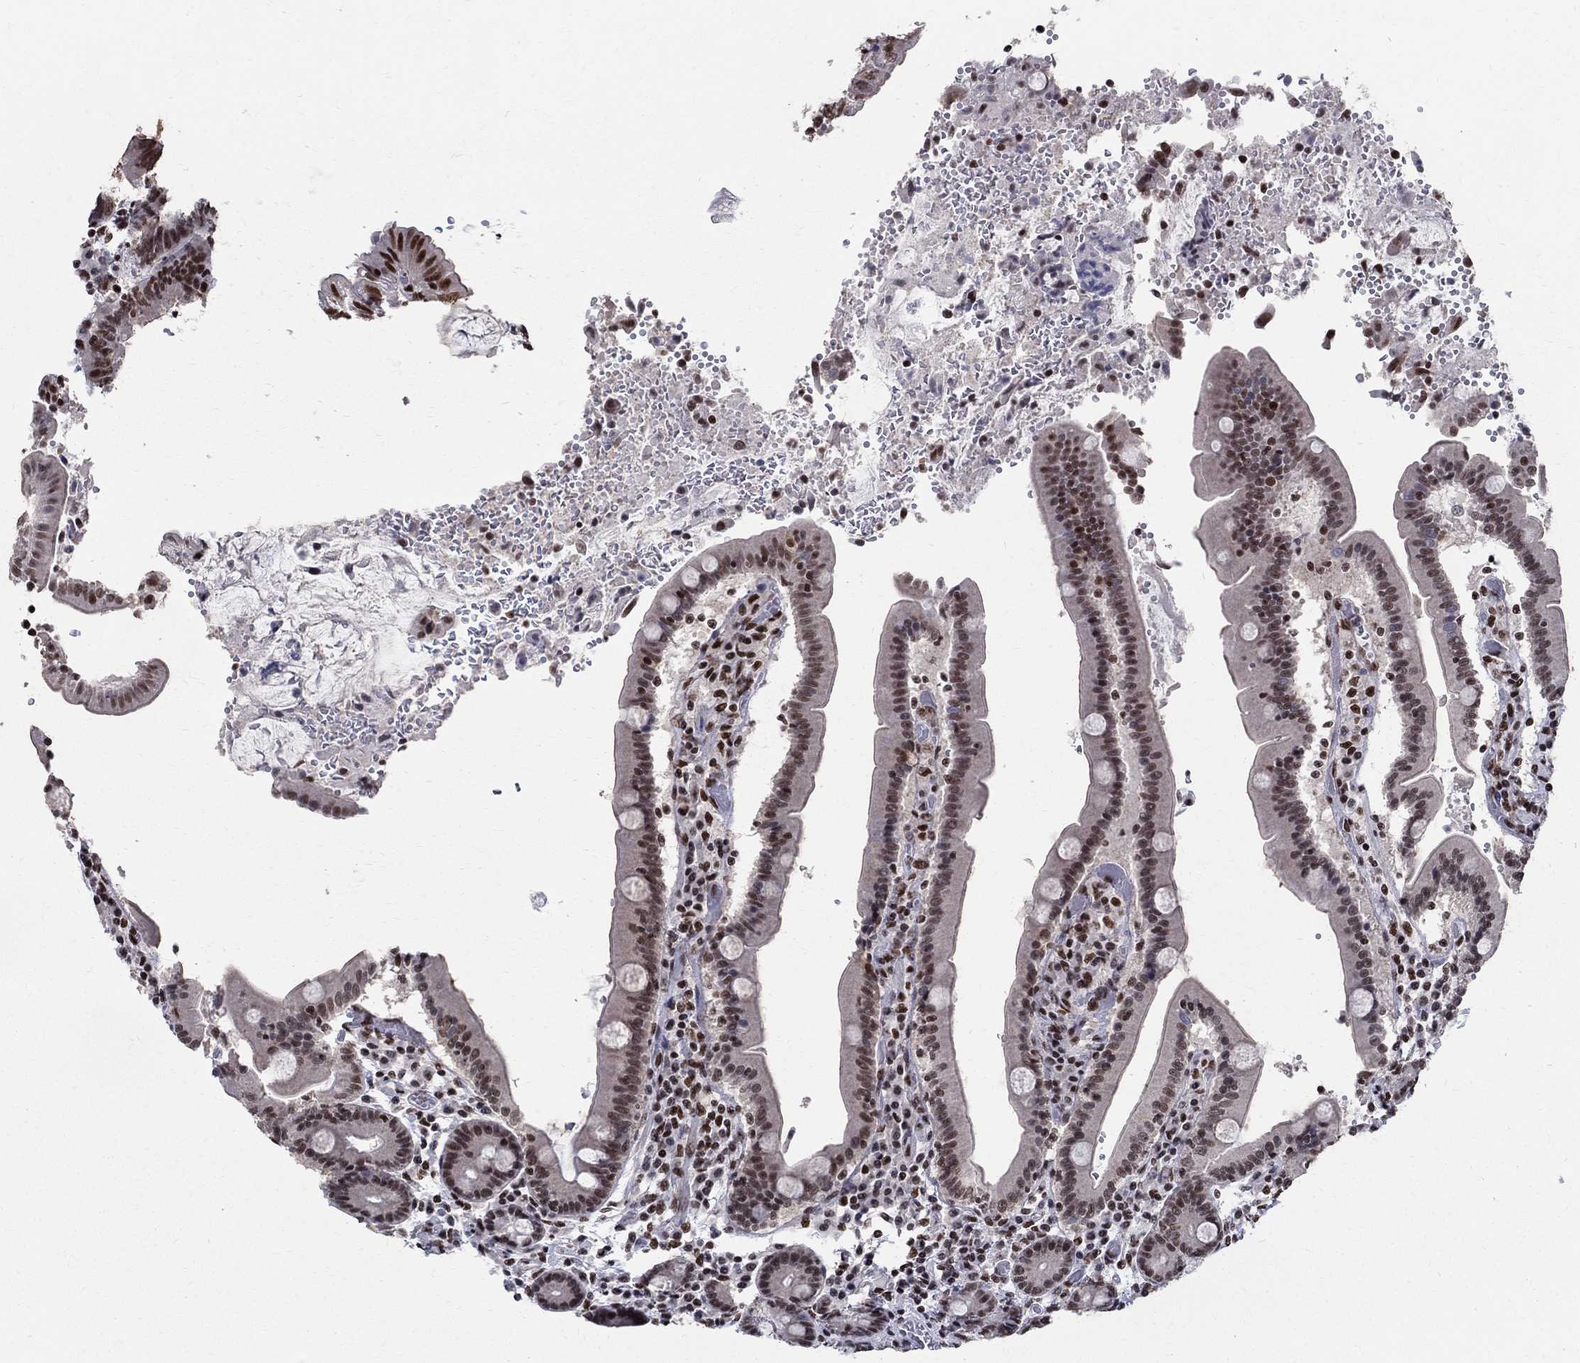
{"staining": {"intensity": "strong", "quantity": "<25%", "location": "nuclear"}, "tissue": "duodenum", "cell_type": "Glandular cells", "image_type": "normal", "snomed": [{"axis": "morphology", "description": "Normal tissue, NOS"}, {"axis": "topography", "description": "Duodenum"}], "caption": "Immunohistochemical staining of normal duodenum reveals strong nuclear protein staining in approximately <25% of glandular cells.", "gene": "FBXO16", "patient": {"sex": "female", "age": 62}}